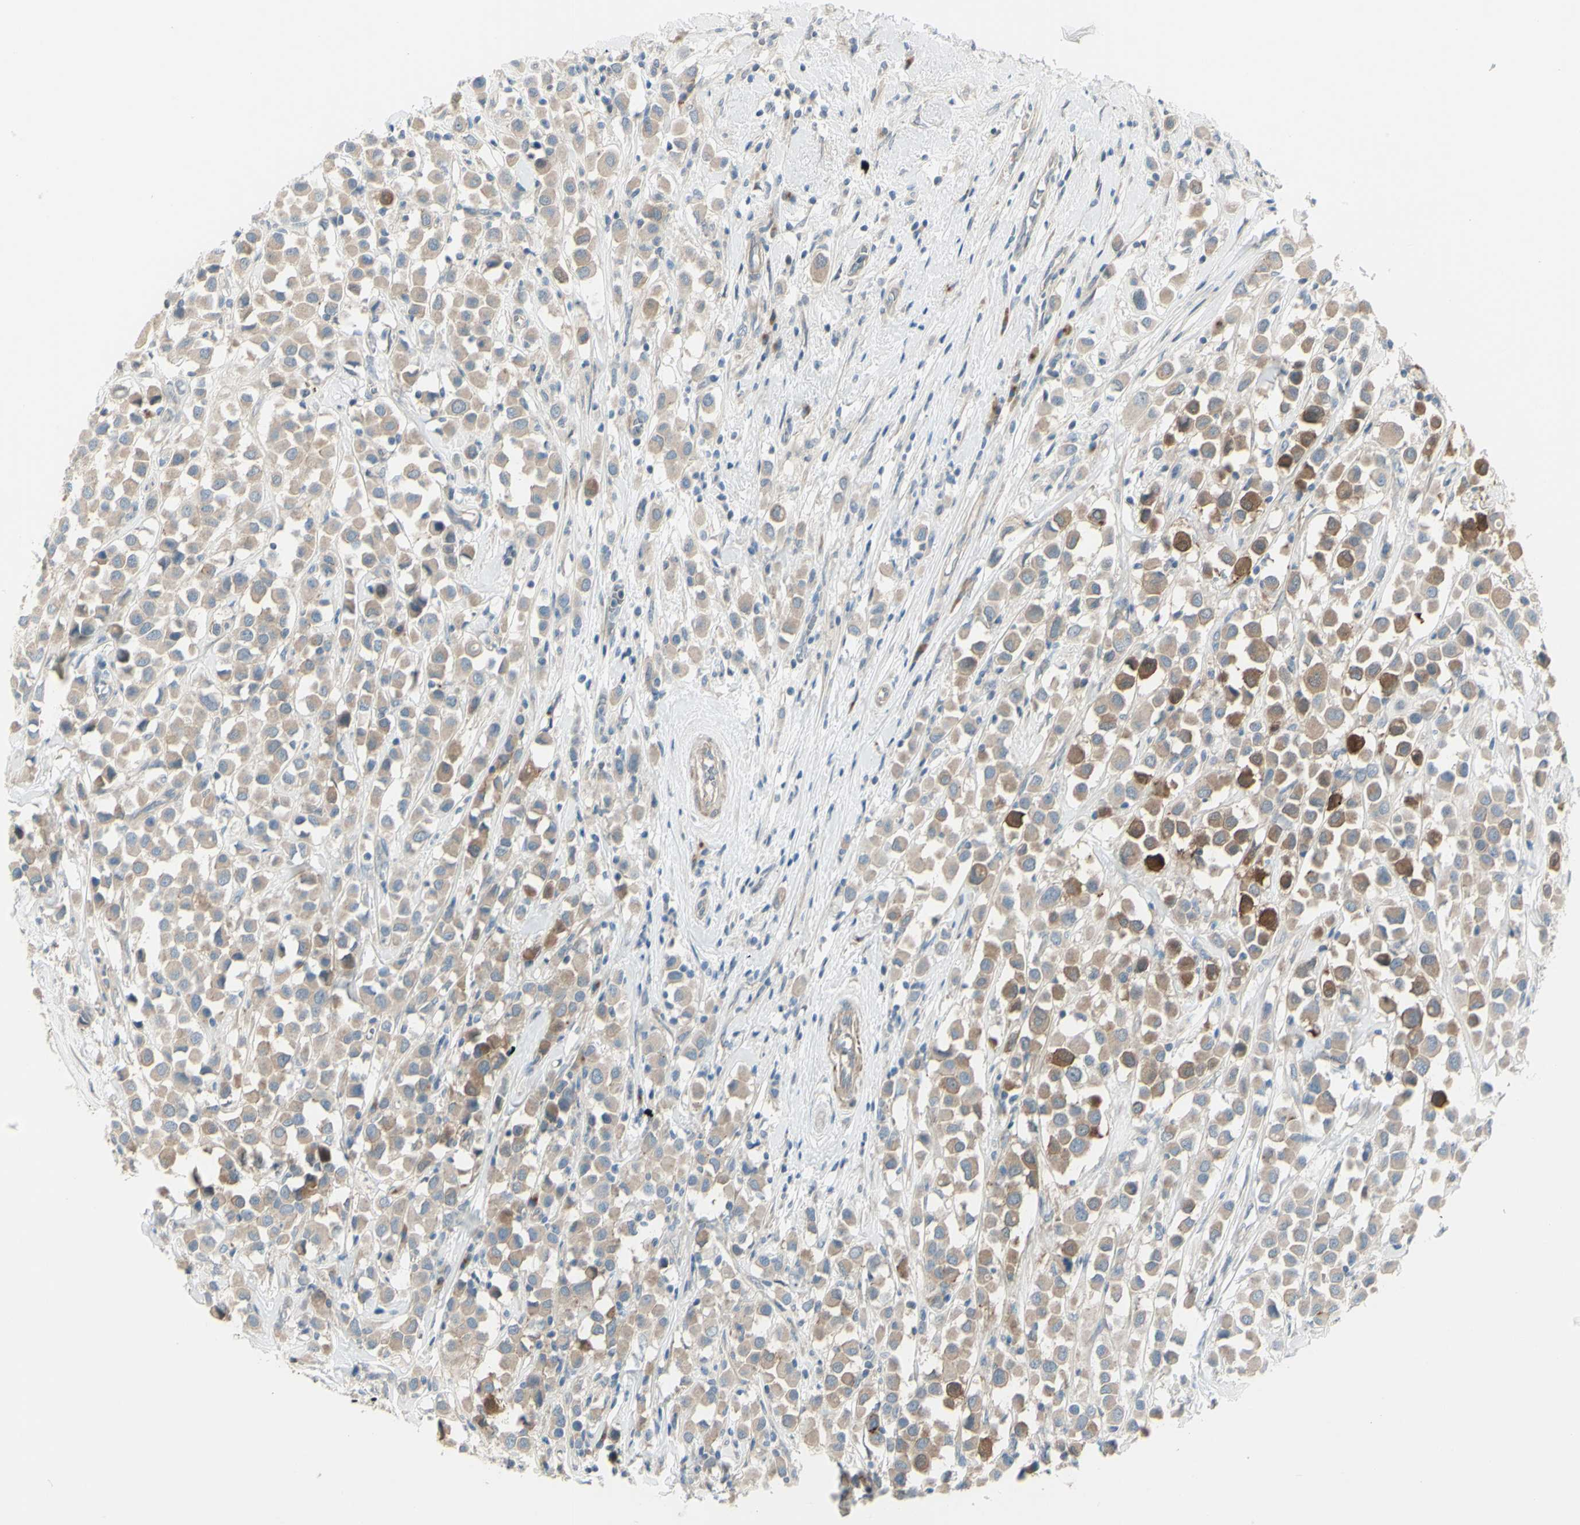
{"staining": {"intensity": "moderate", "quantity": "<25%", "location": "cytoplasmic/membranous"}, "tissue": "breast cancer", "cell_type": "Tumor cells", "image_type": "cancer", "snomed": [{"axis": "morphology", "description": "Duct carcinoma"}, {"axis": "topography", "description": "Breast"}], "caption": "Human breast infiltrating ductal carcinoma stained with a brown dye displays moderate cytoplasmic/membranous positive positivity in about <25% of tumor cells.", "gene": "LRRK1", "patient": {"sex": "female", "age": 61}}